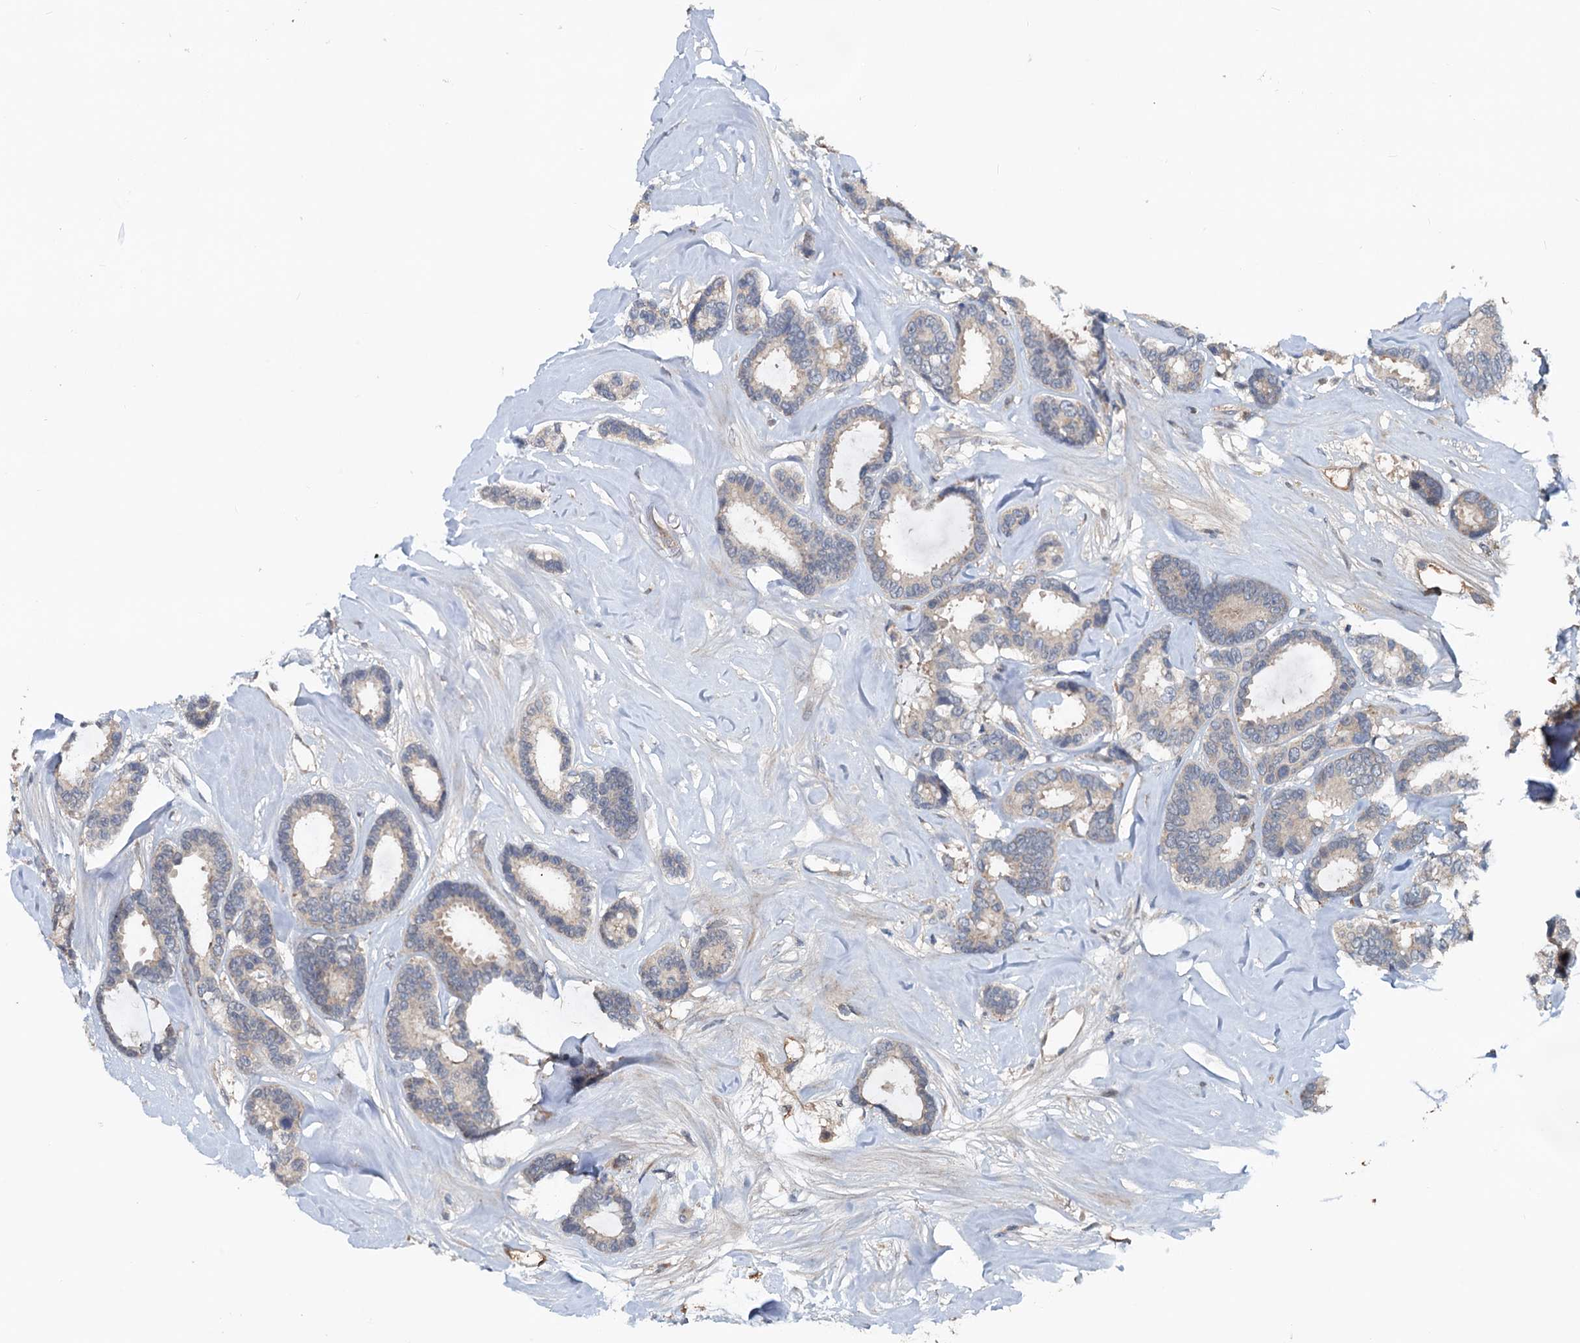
{"staining": {"intensity": "weak", "quantity": "<25%", "location": "cytoplasmic/membranous"}, "tissue": "breast cancer", "cell_type": "Tumor cells", "image_type": "cancer", "snomed": [{"axis": "morphology", "description": "Duct carcinoma"}, {"axis": "topography", "description": "Breast"}], "caption": "This is an immunohistochemistry micrograph of breast cancer. There is no positivity in tumor cells.", "gene": "TEDC1", "patient": {"sex": "female", "age": 87}}